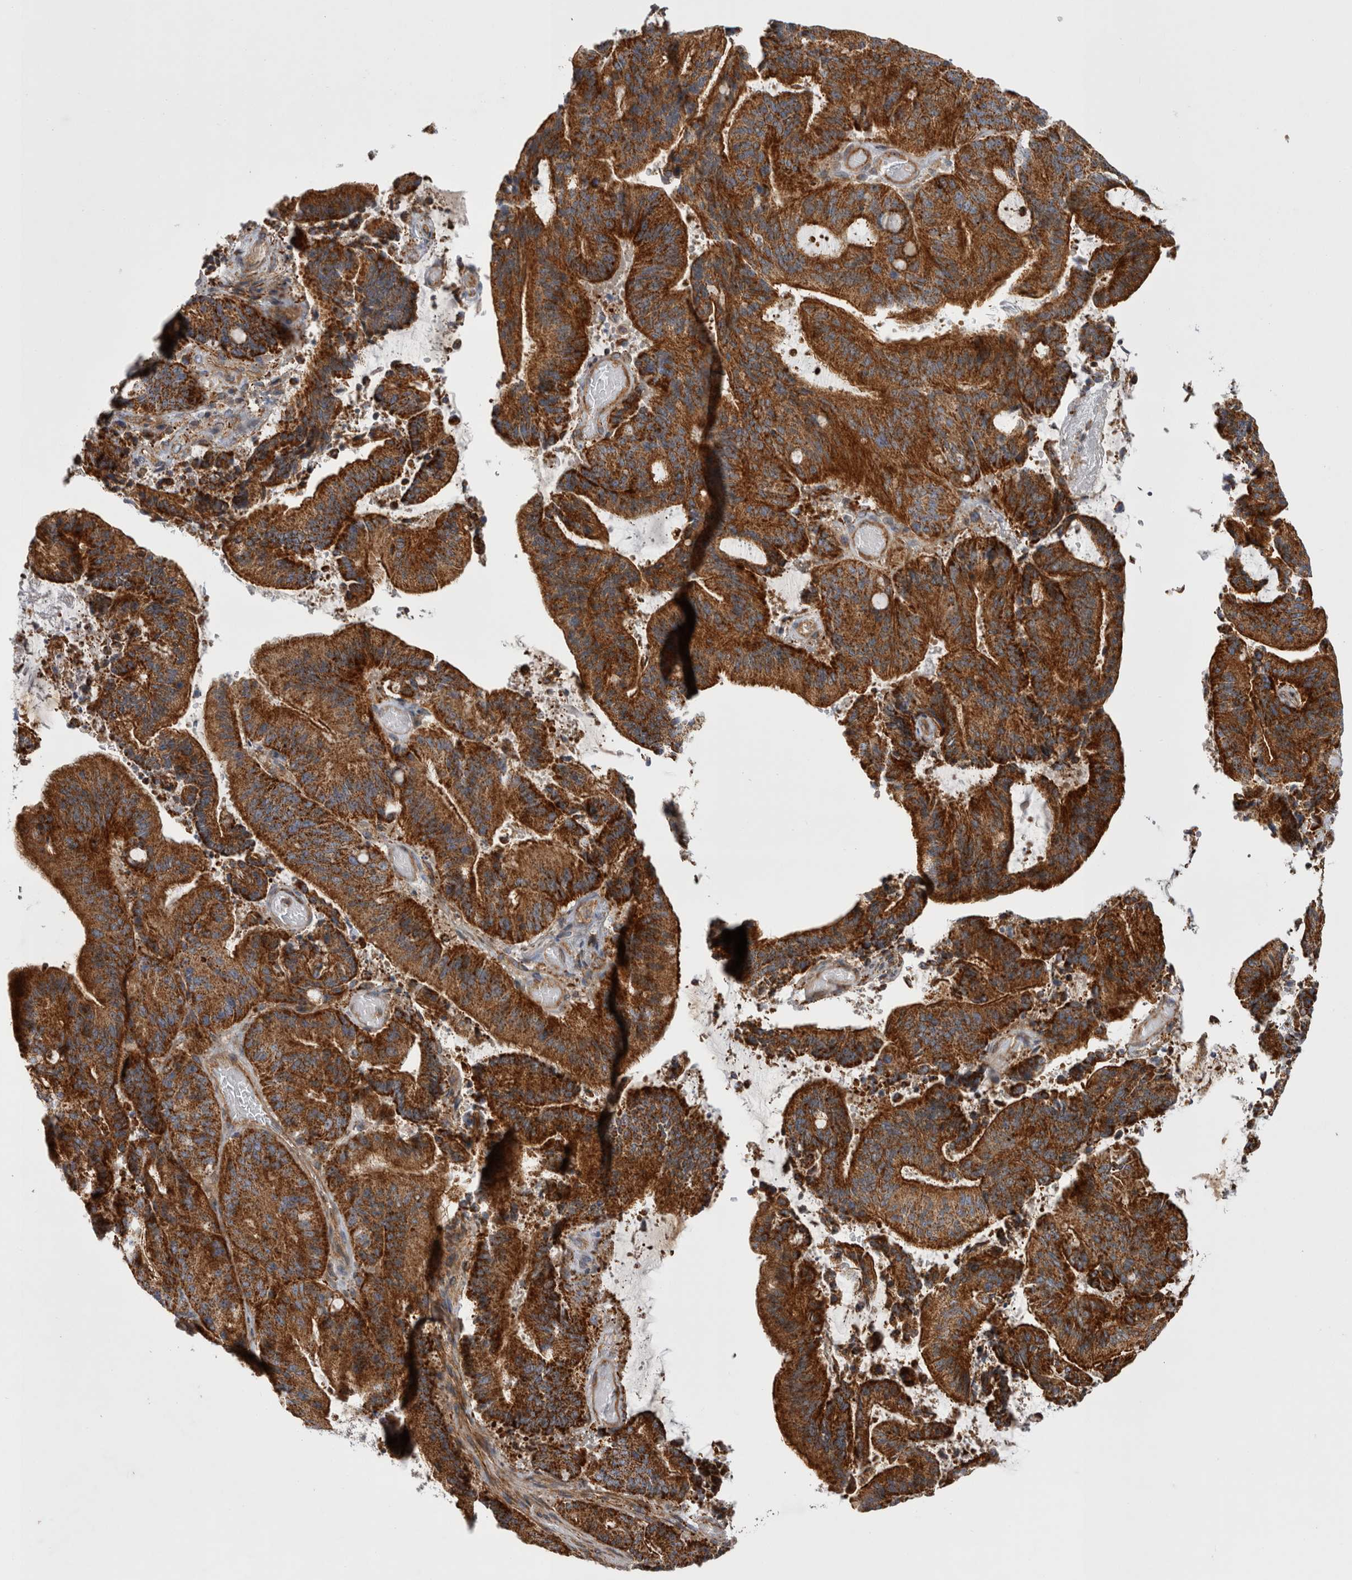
{"staining": {"intensity": "strong", "quantity": ">75%", "location": "cytoplasmic/membranous"}, "tissue": "liver cancer", "cell_type": "Tumor cells", "image_type": "cancer", "snomed": [{"axis": "morphology", "description": "Normal tissue, NOS"}, {"axis": "morphology", "description": "Cholangiocarcinoma"}, {"axis": "topography", "description": "Liver"}, {"axis": "topography", "description": "Peripheral nerve tissue"}], "caption": "A brown stain labels strong cytoplasmic/membranous positivity of a protein in liver cancer tumor cells.", "gene": "TSPOAP1", "patient": {"sex": "female", "age": 73}}